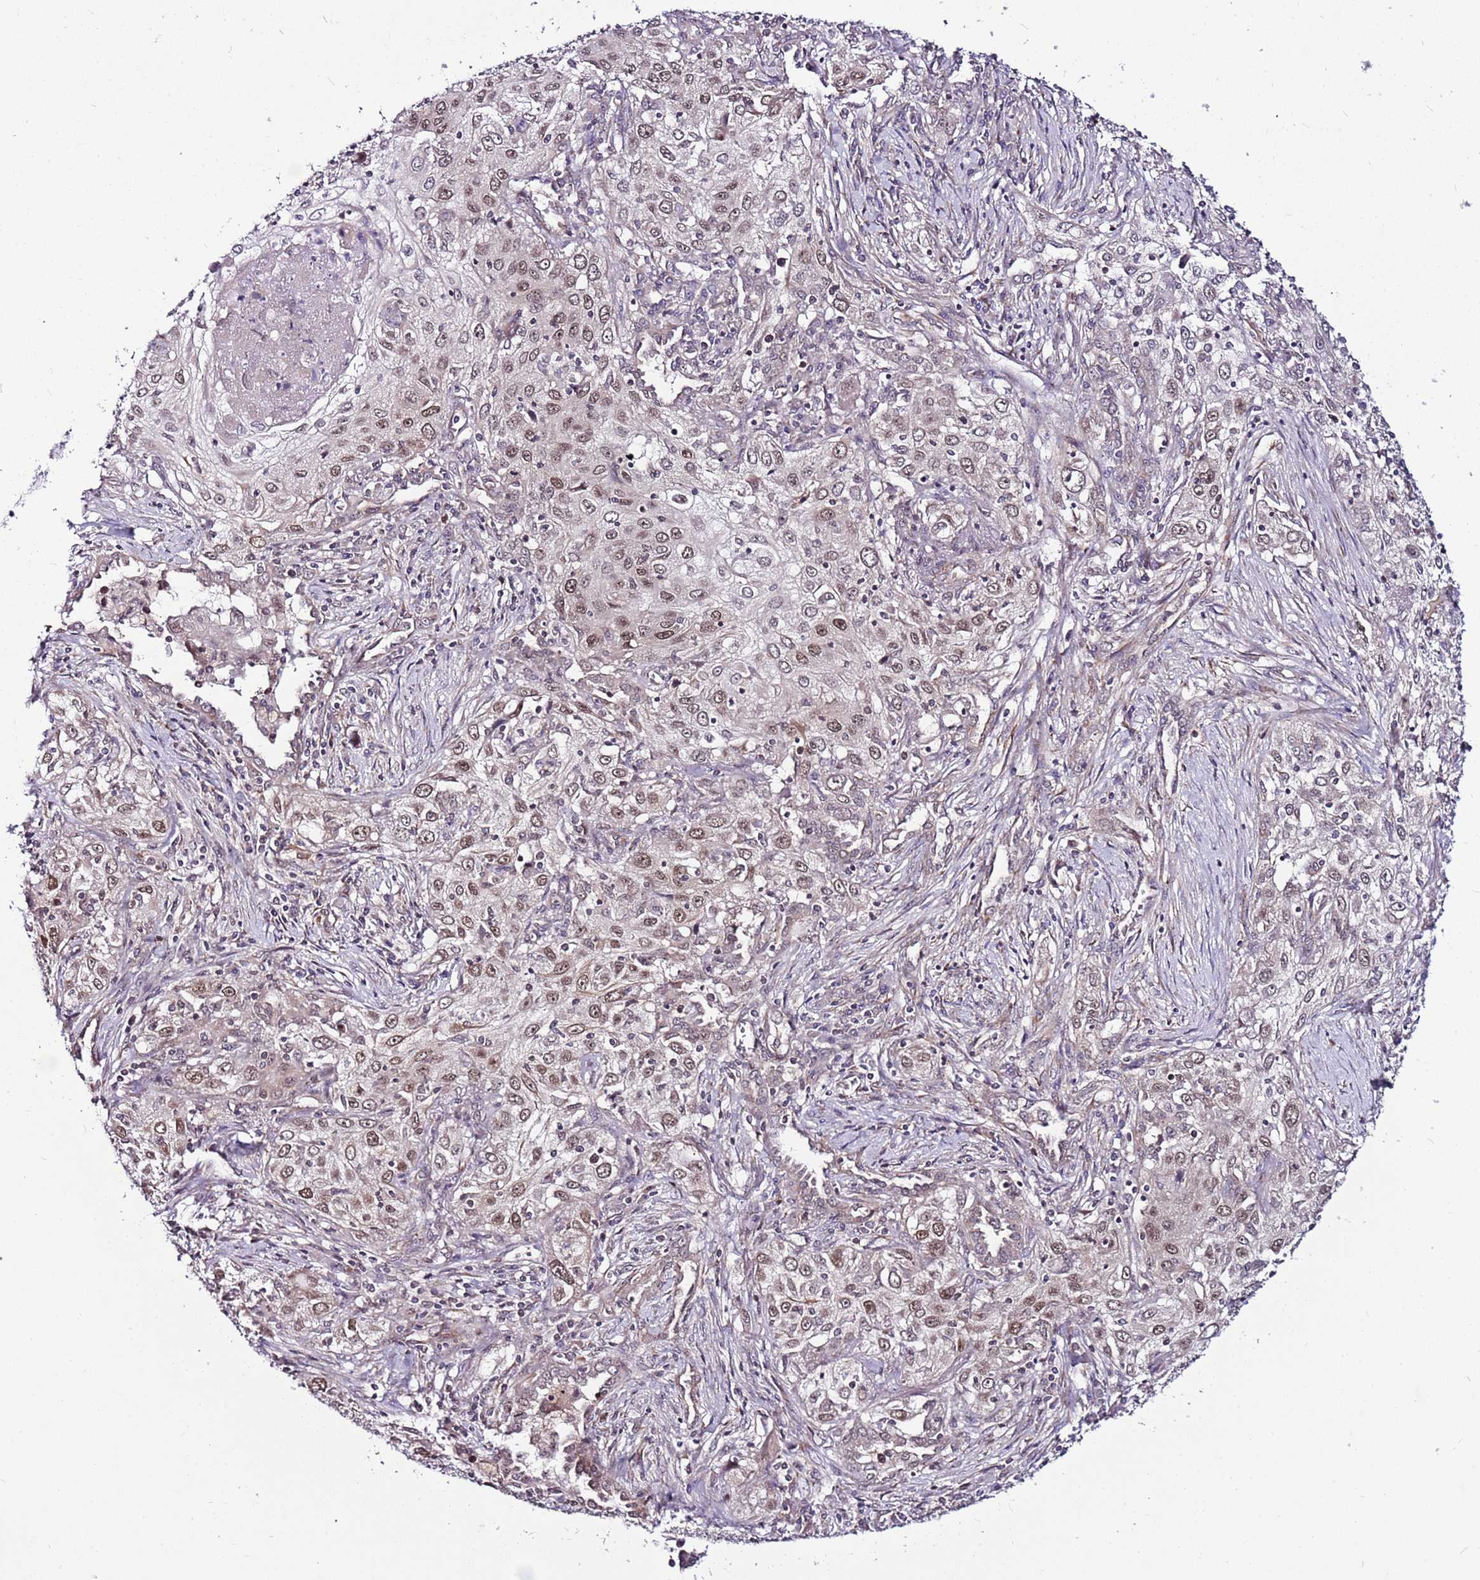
{"staining": {"intensity": "weak", "quantity": ">75%", "location": "nuclear"}, "tissue": "lung cancer", "cell_type": "Tumor cells", "image_type": "cancer", "snomed": [{"axis": "morphology", "description": "Squamous cell carcinoma, NOS"}, {"axis": "topography", "description": "Lung"}], "caption": "Lung cancer stained with a protein marker exhibits weak staining in tumor cells.", "gene": "POLE3", "patient": {"sex": "female", "age": 69}}